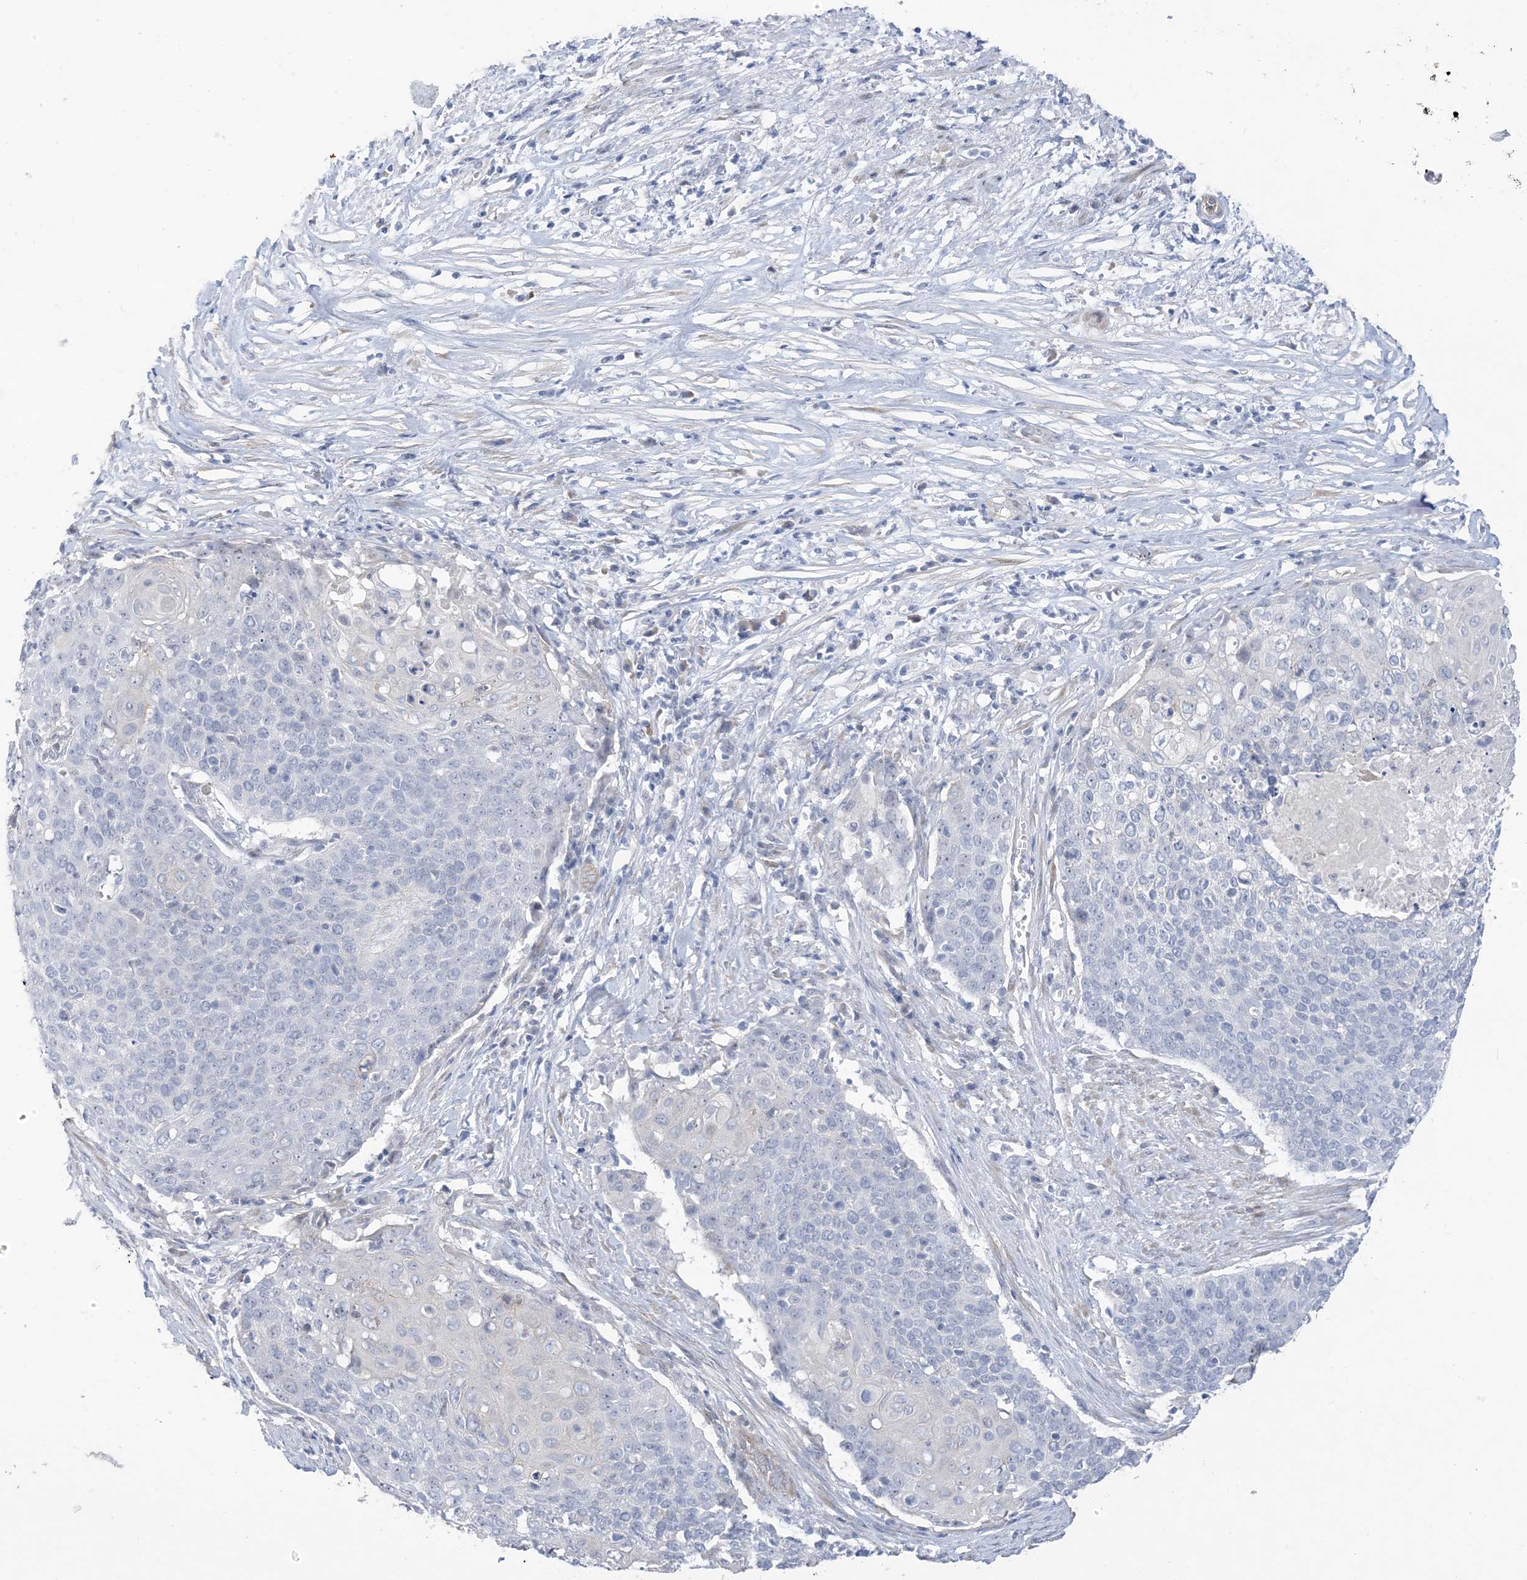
{"staining": {"intensity": "negative", "quantity": "none", "location": "none"}, "tissue": "cervical cancer", "cell_type": "Tumor cells", "image_type": "cancer", "snomed": [{"axis": "morphology", "description": "Squamous cell carcinoma, NOS"}, {"axis": "topography", "description": "Cervix"}], "caption": "Tumor cells show no significant positivity in squamous cell carcinoma (cervical).", "gene": "IL36B", "patient": {"sex": "female", "age": 39}}